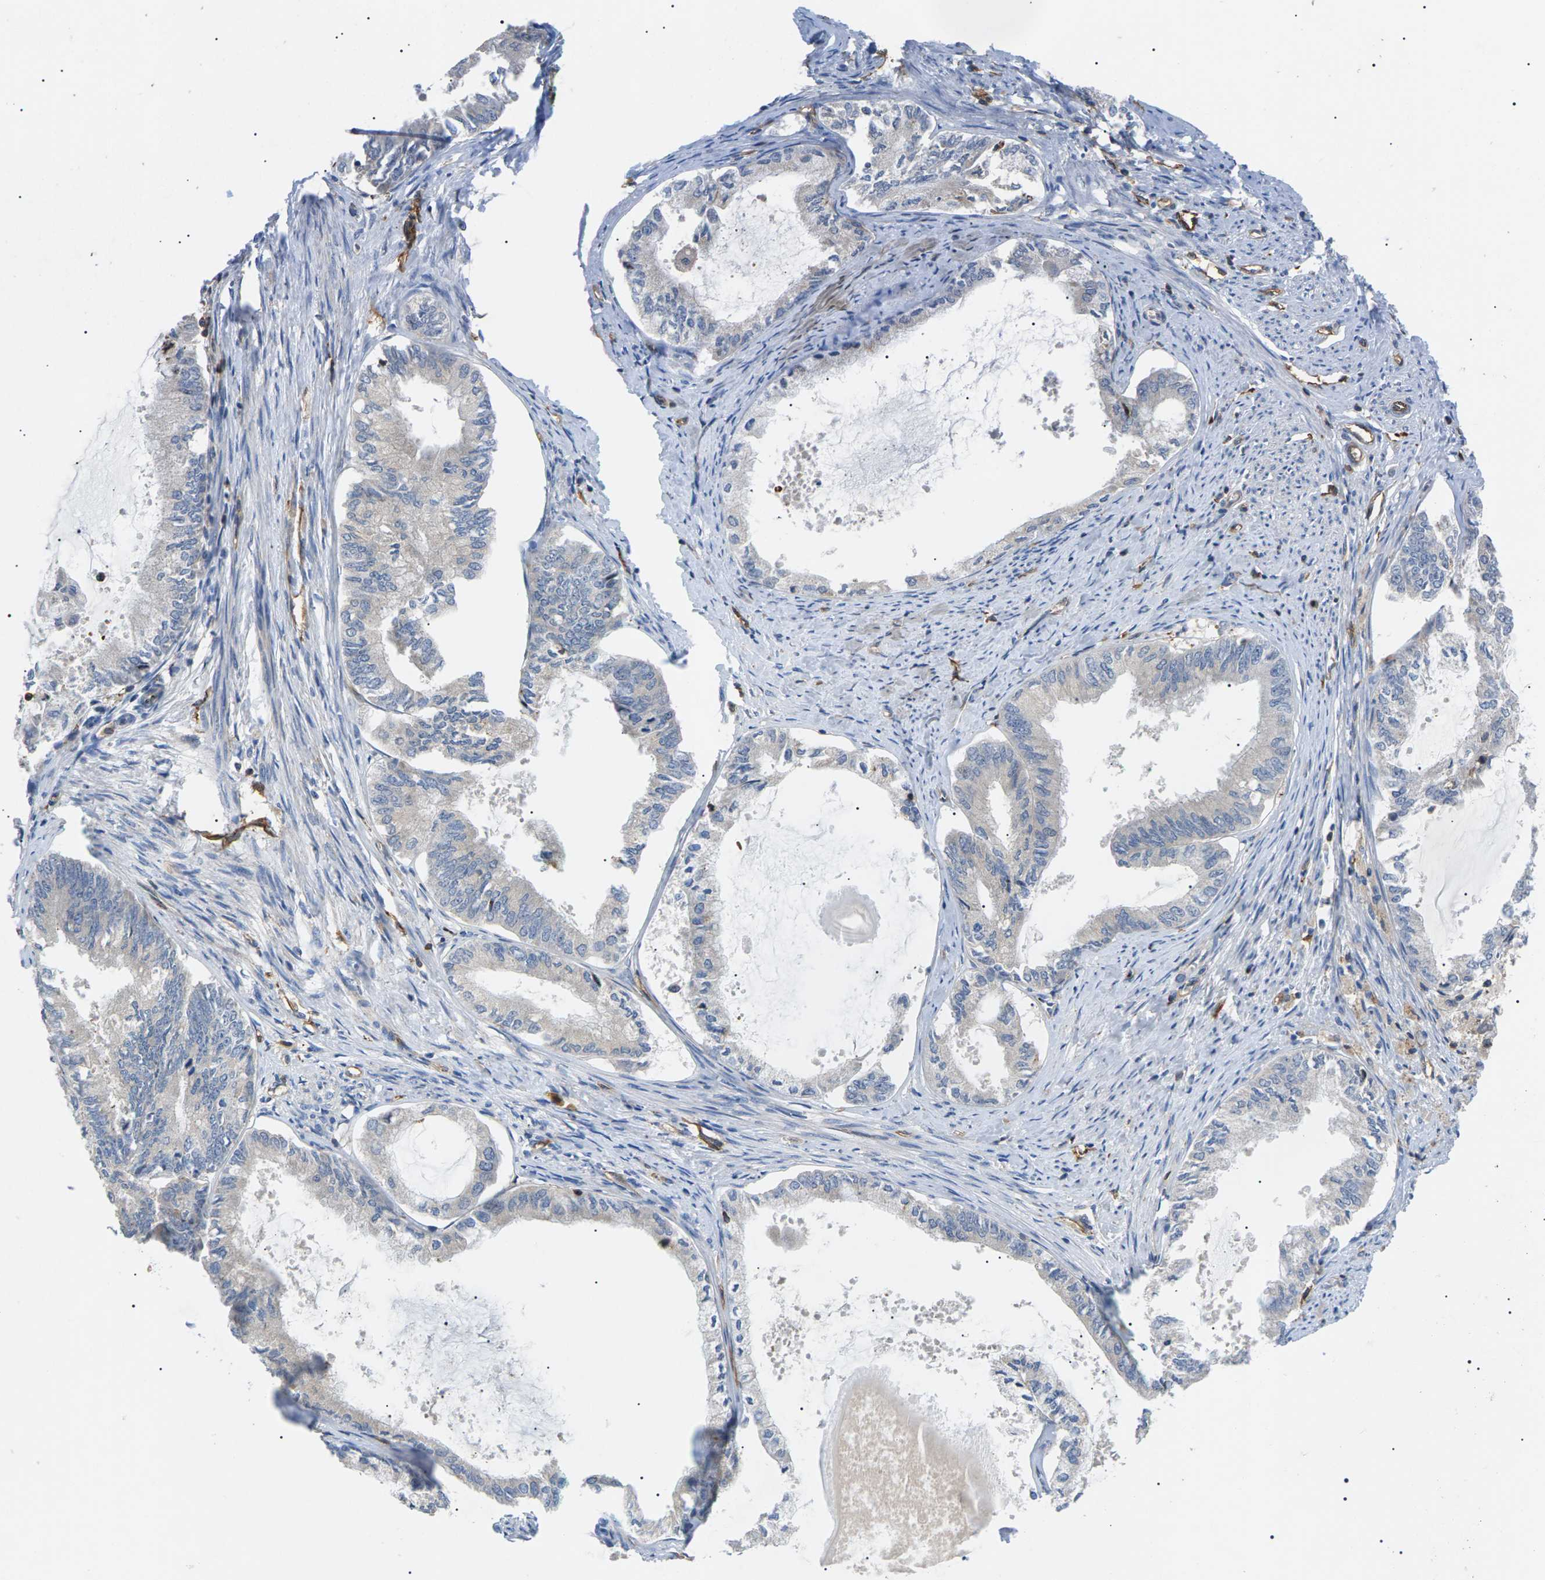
{"staining": {"intensity": "negative", "quantity": "none", "location": "none"}, "tissue": "endometrial cancer", "cell_type": "Tumor cells", "image_type": "cancer", "snomed": [{"axis": "morphology", "description": "Adenocarcinoma, NOS"}, {"axis": "topography", "description": "Endometrium"}], "caption": "Immunohistochemistry image of neoplastic tissue: endometrial cancer (adenocarcinoma) stained with DAB displays no significant protein positivity in tumor cells.", "gene": "TMTC4", "patient": {"sex": "female", "age": 86}}